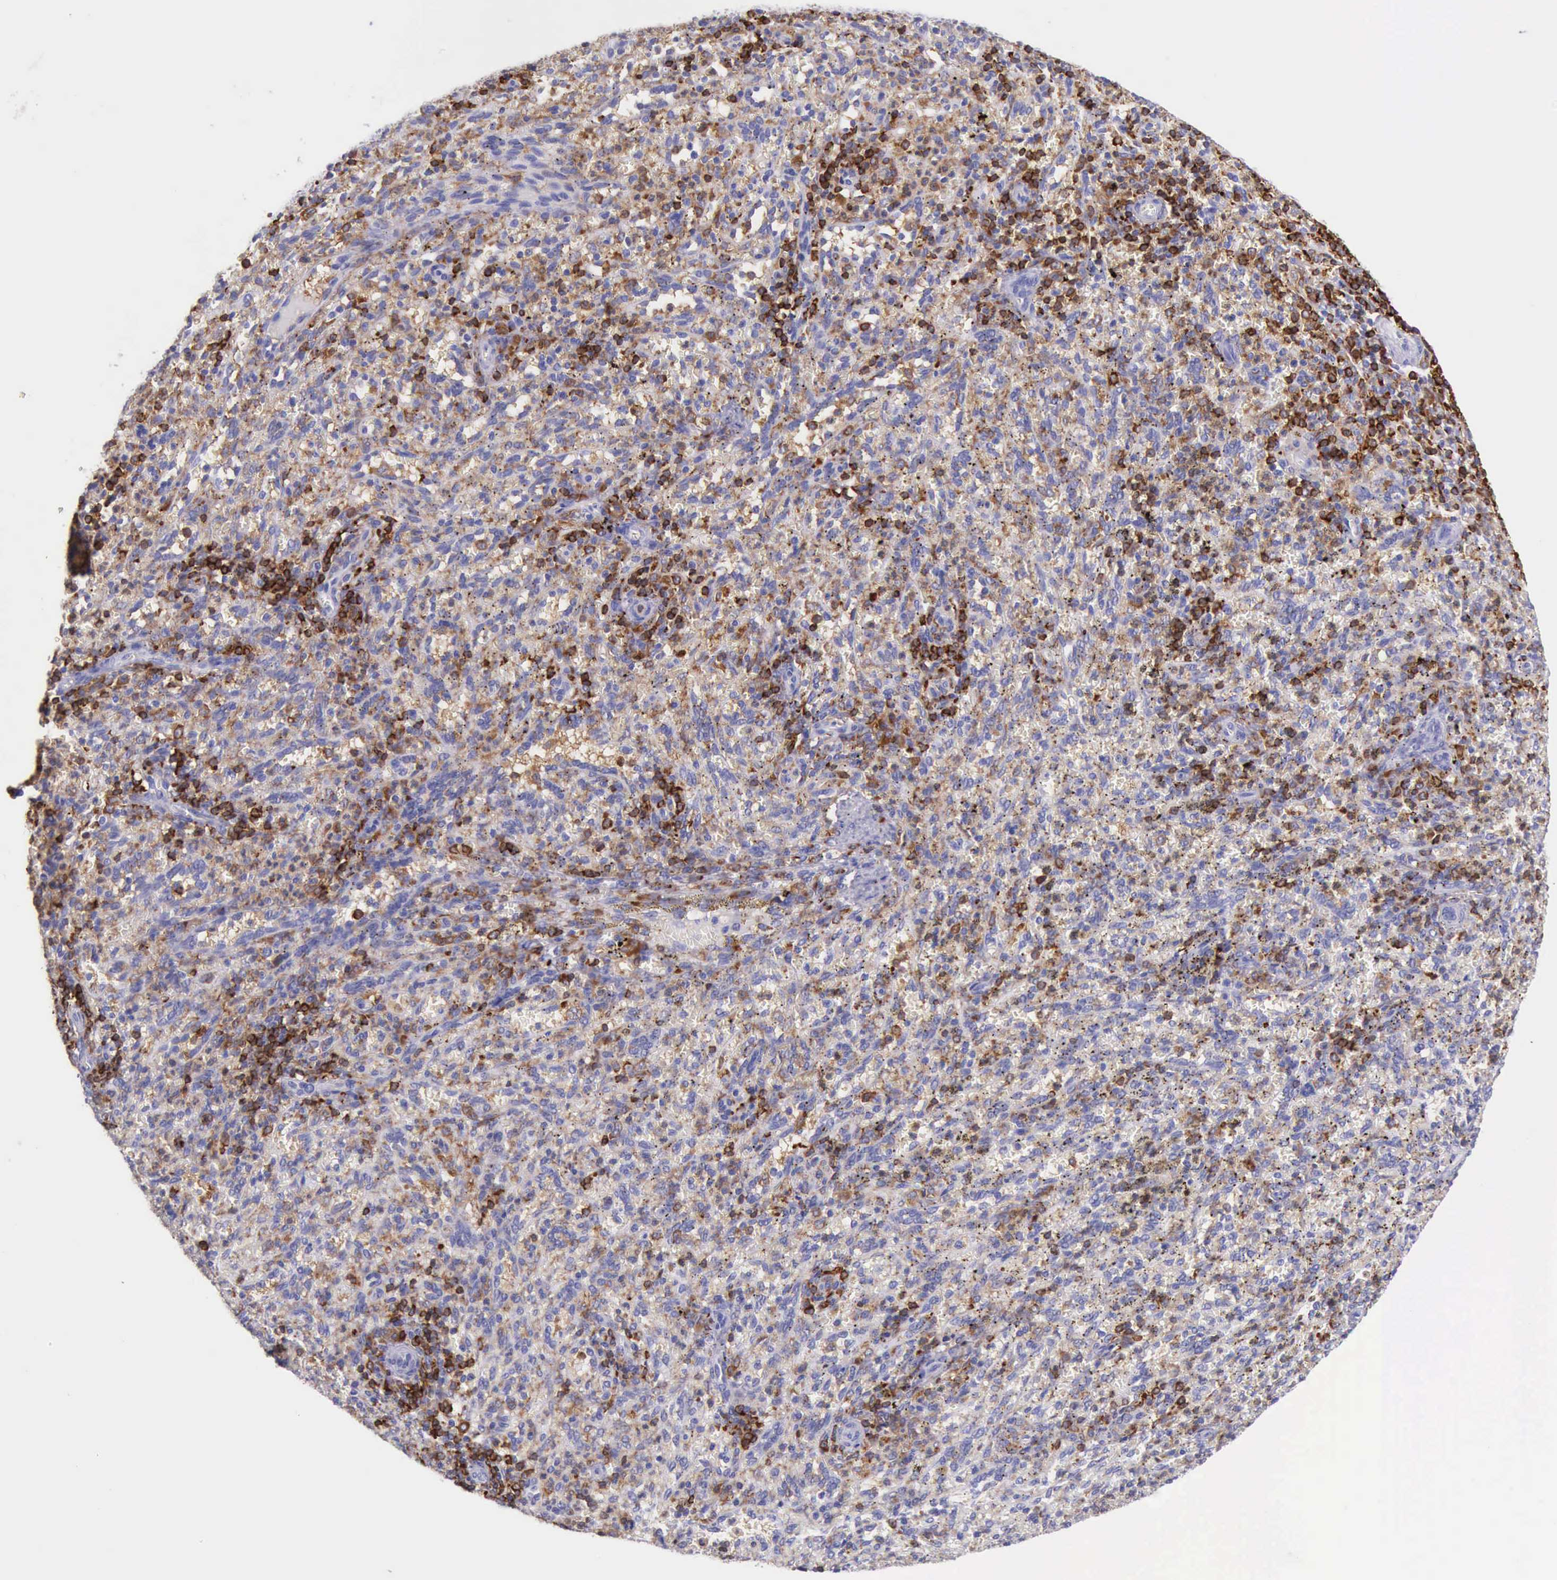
{"staining": {"intensity": "strong", "quantity": "25%-75%", "location": "cytoplasmic/membranous"}, "tissue": "spleen", "cell_type": "Cells in red pulp", "image_type": "normal", "snomed": [{"axis": "morphology", "description": "Normal tissue, NOS"}, {"axis": "topography", "description": "Spleen"}], "caption": "Brown immunohistochemical staining in benign human spleen reveals strong cytoplasmic/membranous staining in approximately 25%-75% of cells in red pulp. Nuclei are stained in blue.", "gene": "BTK", "patient": {"sex": "female", "age": 10}}